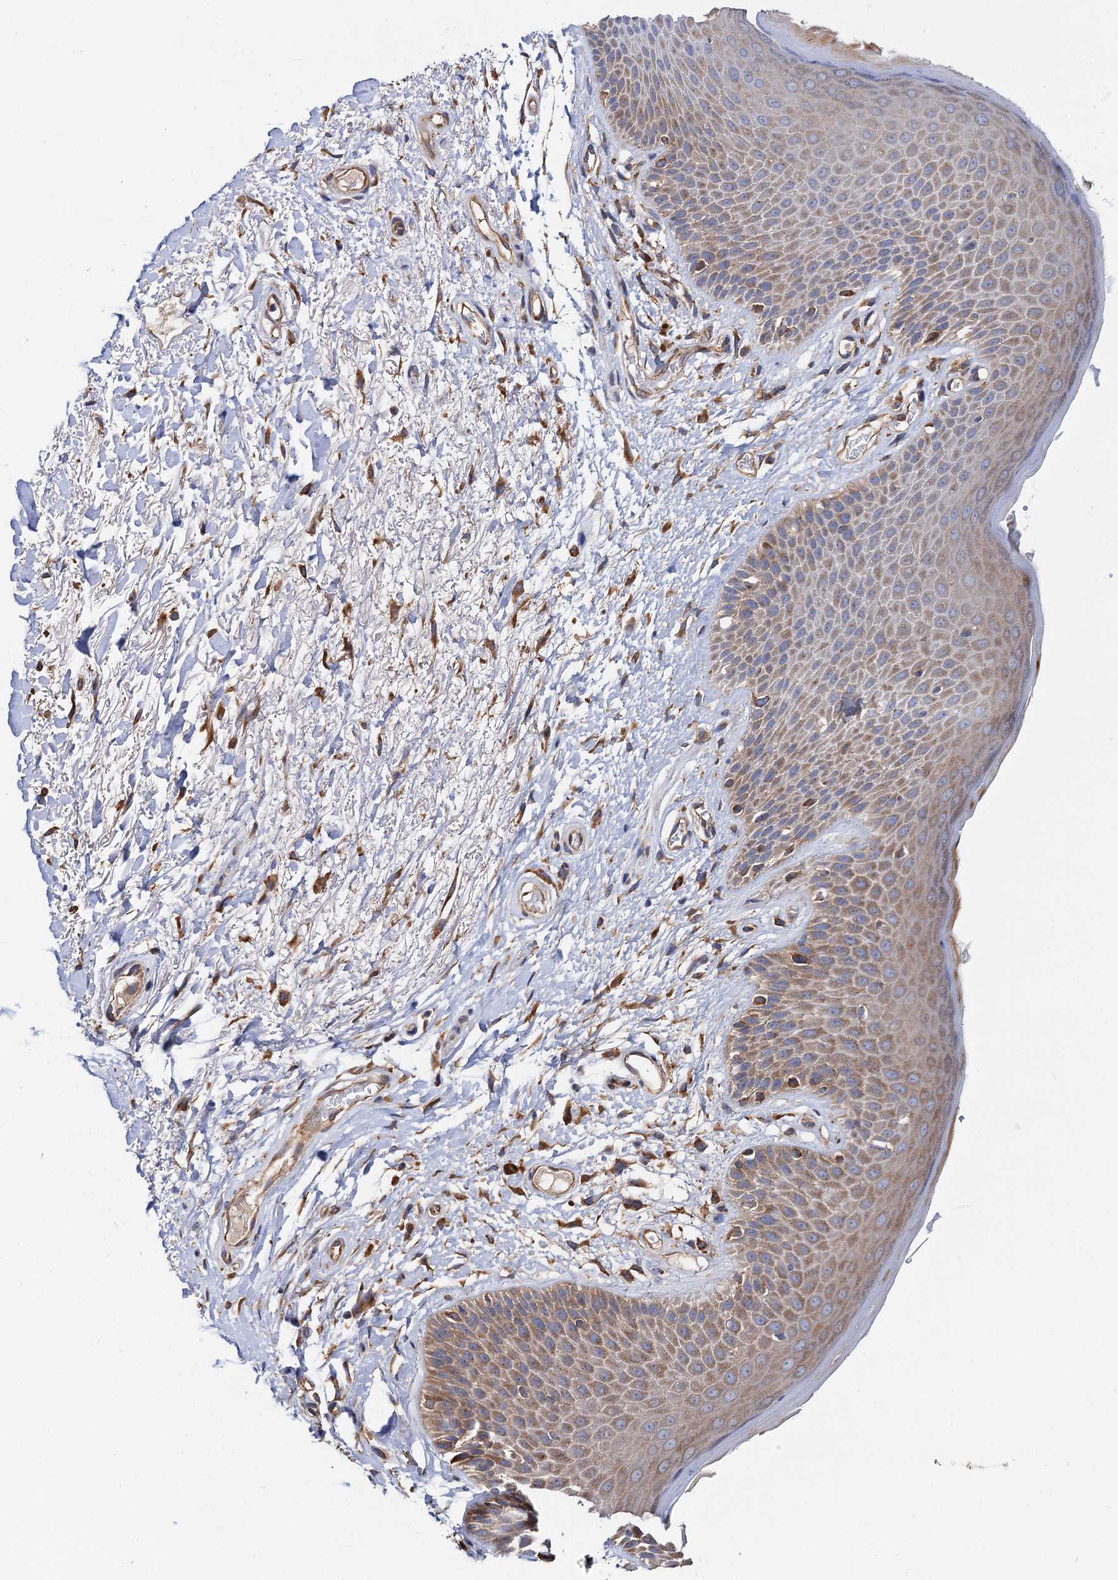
{"staining": {"intensity": "moderate", "quantity": "25%-75%", "location": "cytoplasmic/membranous"}, "tissue": "skin", "cell_type": "Epidermal cells", "image_type": "normal", "snomed": [{"axis": "morphology", "description": "Normal tissue, NOS"}, {"axis": "topography", "description": "Anal"}], "caption": "Protein staining by immunohistochemistry shows moderate cytoplasmic/membranous expression in approximately 25%-75% of epidermal cells in unremarkable skin.", "gene": "MRPL48", "patient": {"sex": "male", "age": 74}}